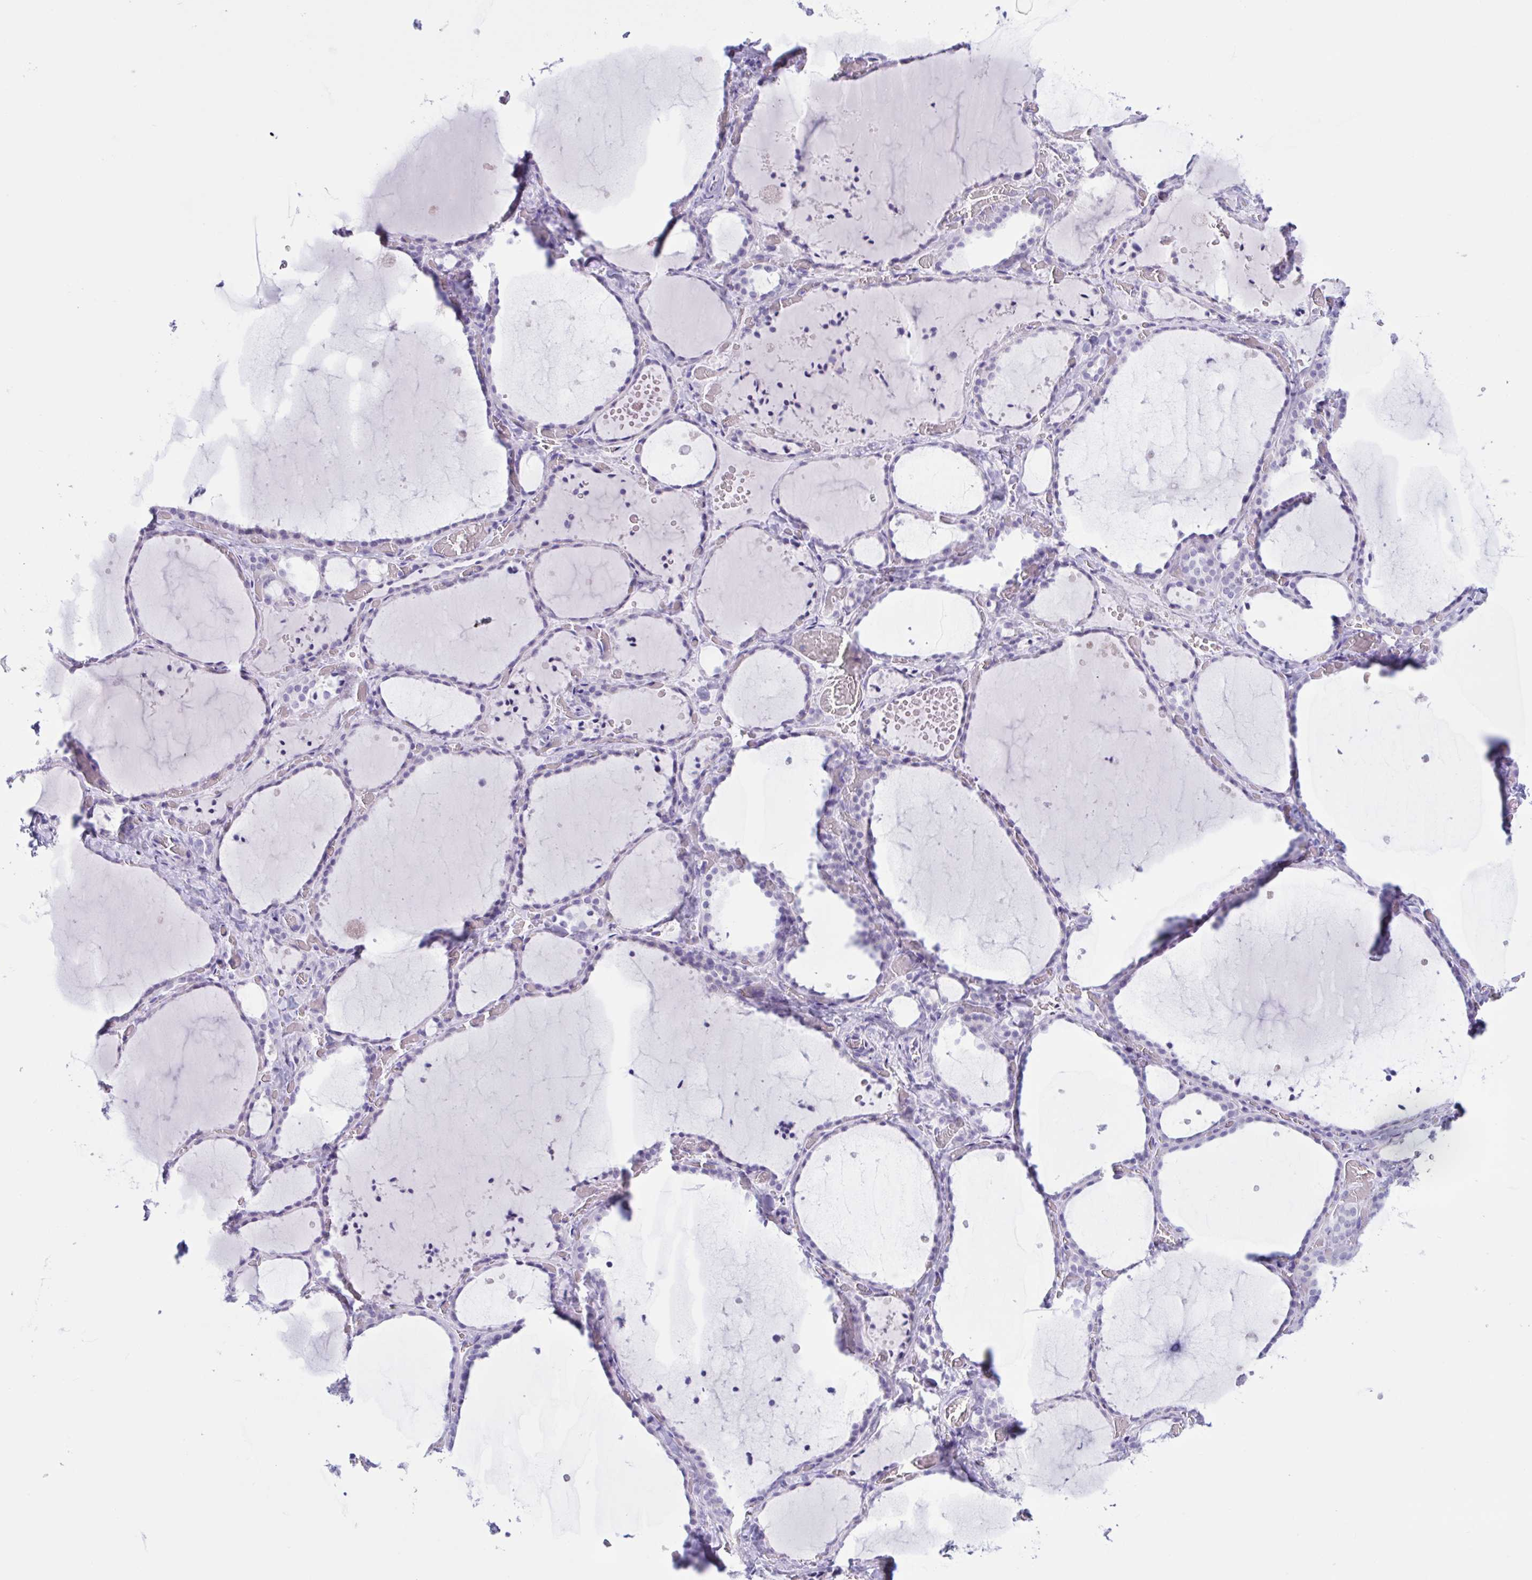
{"staining": {"intensity": "negative", "quantity": "none", "location": "none"}, "tissue": "thyroid gland", "cell_type": "Glandular cells", "image_type": "normal", "snomed": [{"axis": "morphology", "description": "Normal tissue, NOS"}, {"axis": "topography", "description": "Thyroid gland"}], "caption": "This is an immunohistochemistry (IHC) histopathology image of normal thyroid gland. There is no positivity in glandular cells.", "gene": "XCL1", "patient": {"sex": "female", "age": 36}}